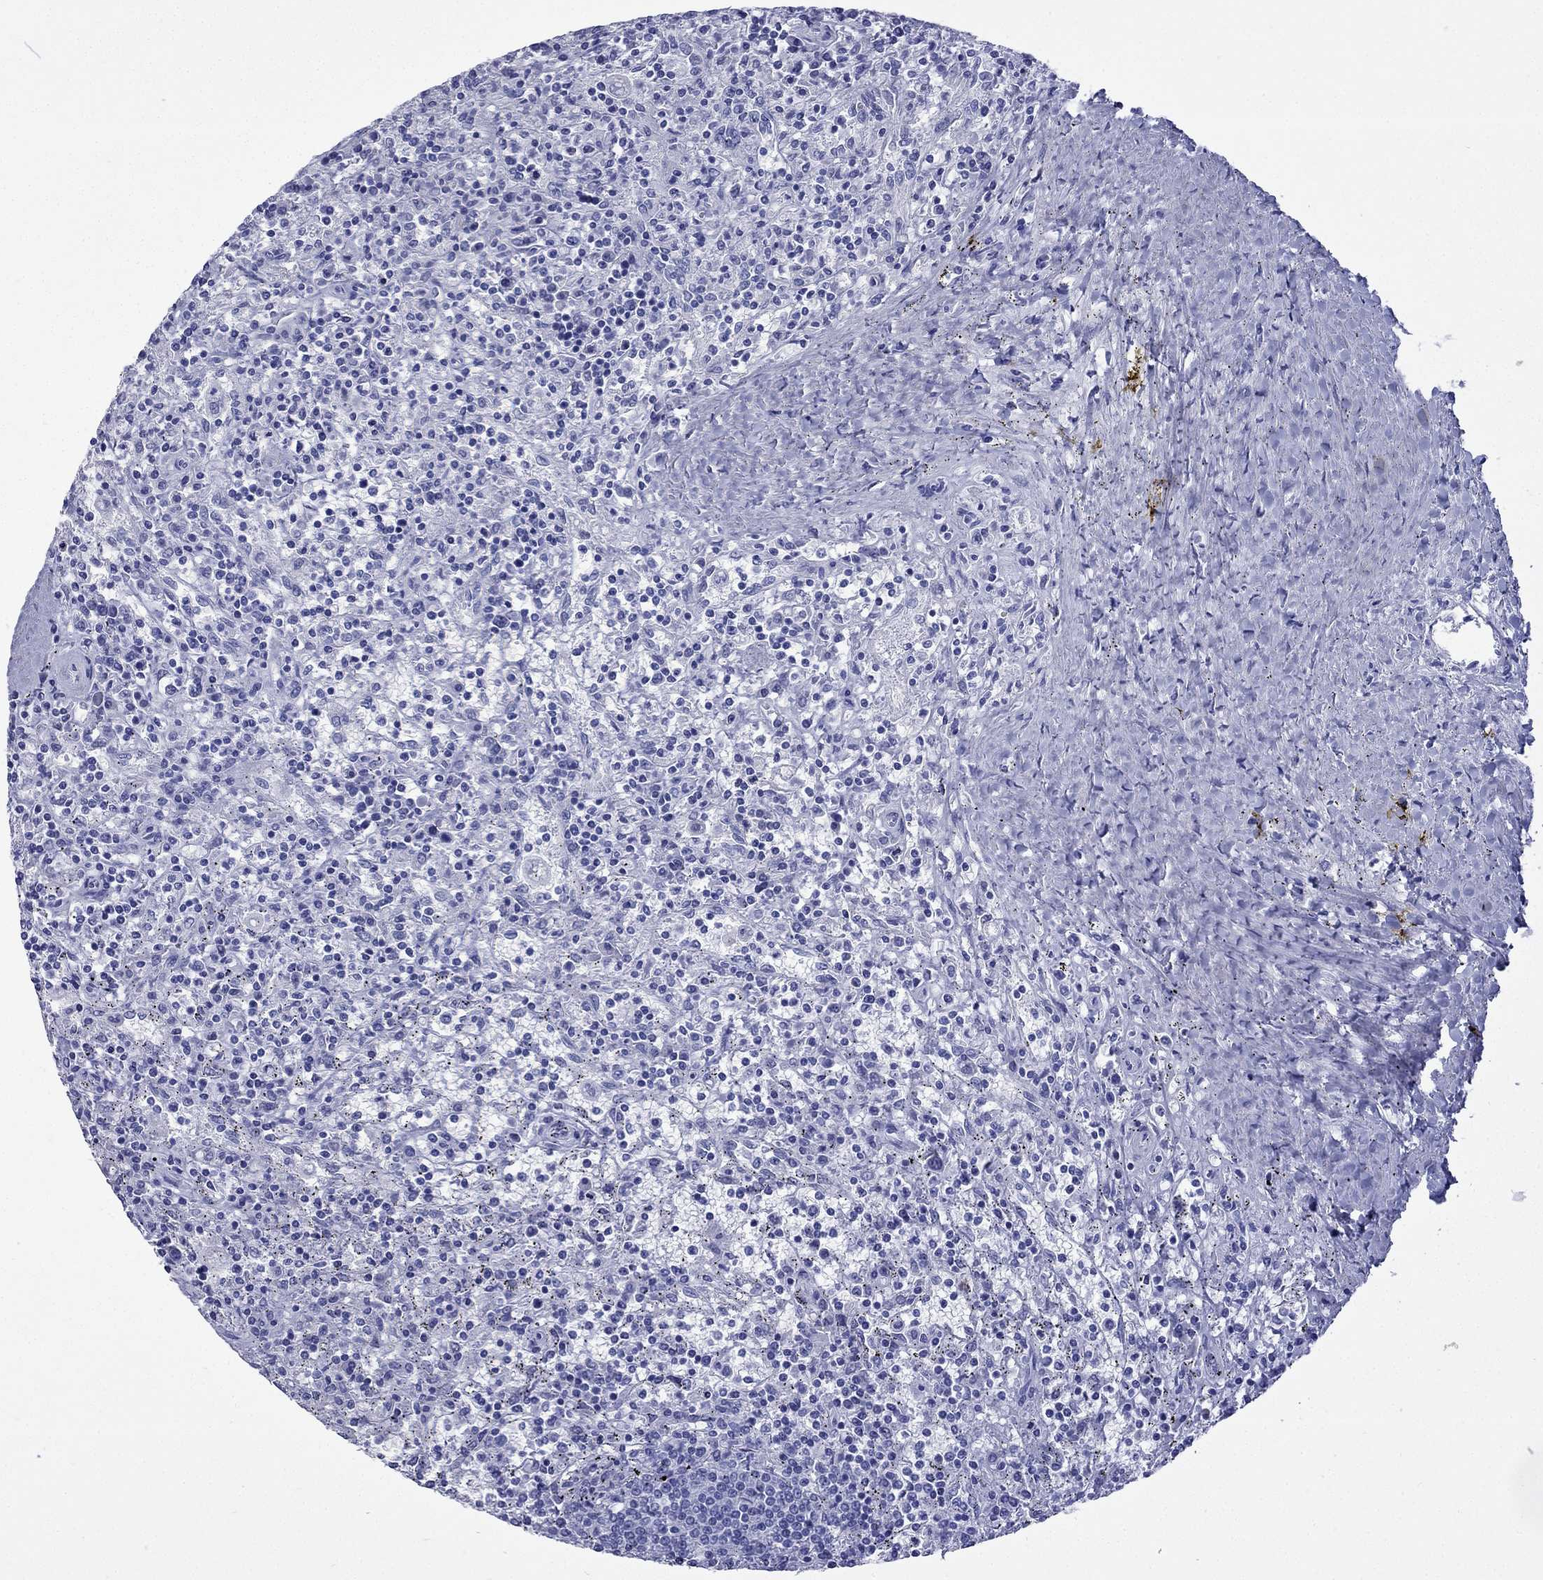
{"staining": {"intensity": "negative", "quantity": "none", "location": "none"}, "tissue": "lymphoma", "cell_type": "Tumor cells", "image_type": "cancer", "snomed": [{"axis": "morphology", "description": "Malignant lymphoma, non-Hodgkin's type, Low grade"}, {"axis": "topography", "description": "Spleen"}], "caption": "A histopathology image of low-grade malignant lymphoma, non-Hodgkin's type stained for a protein demonstrates no brown staining in tumor cells.", "gene": "GJA8", "patient": {"sex": "male", "age": 62}}